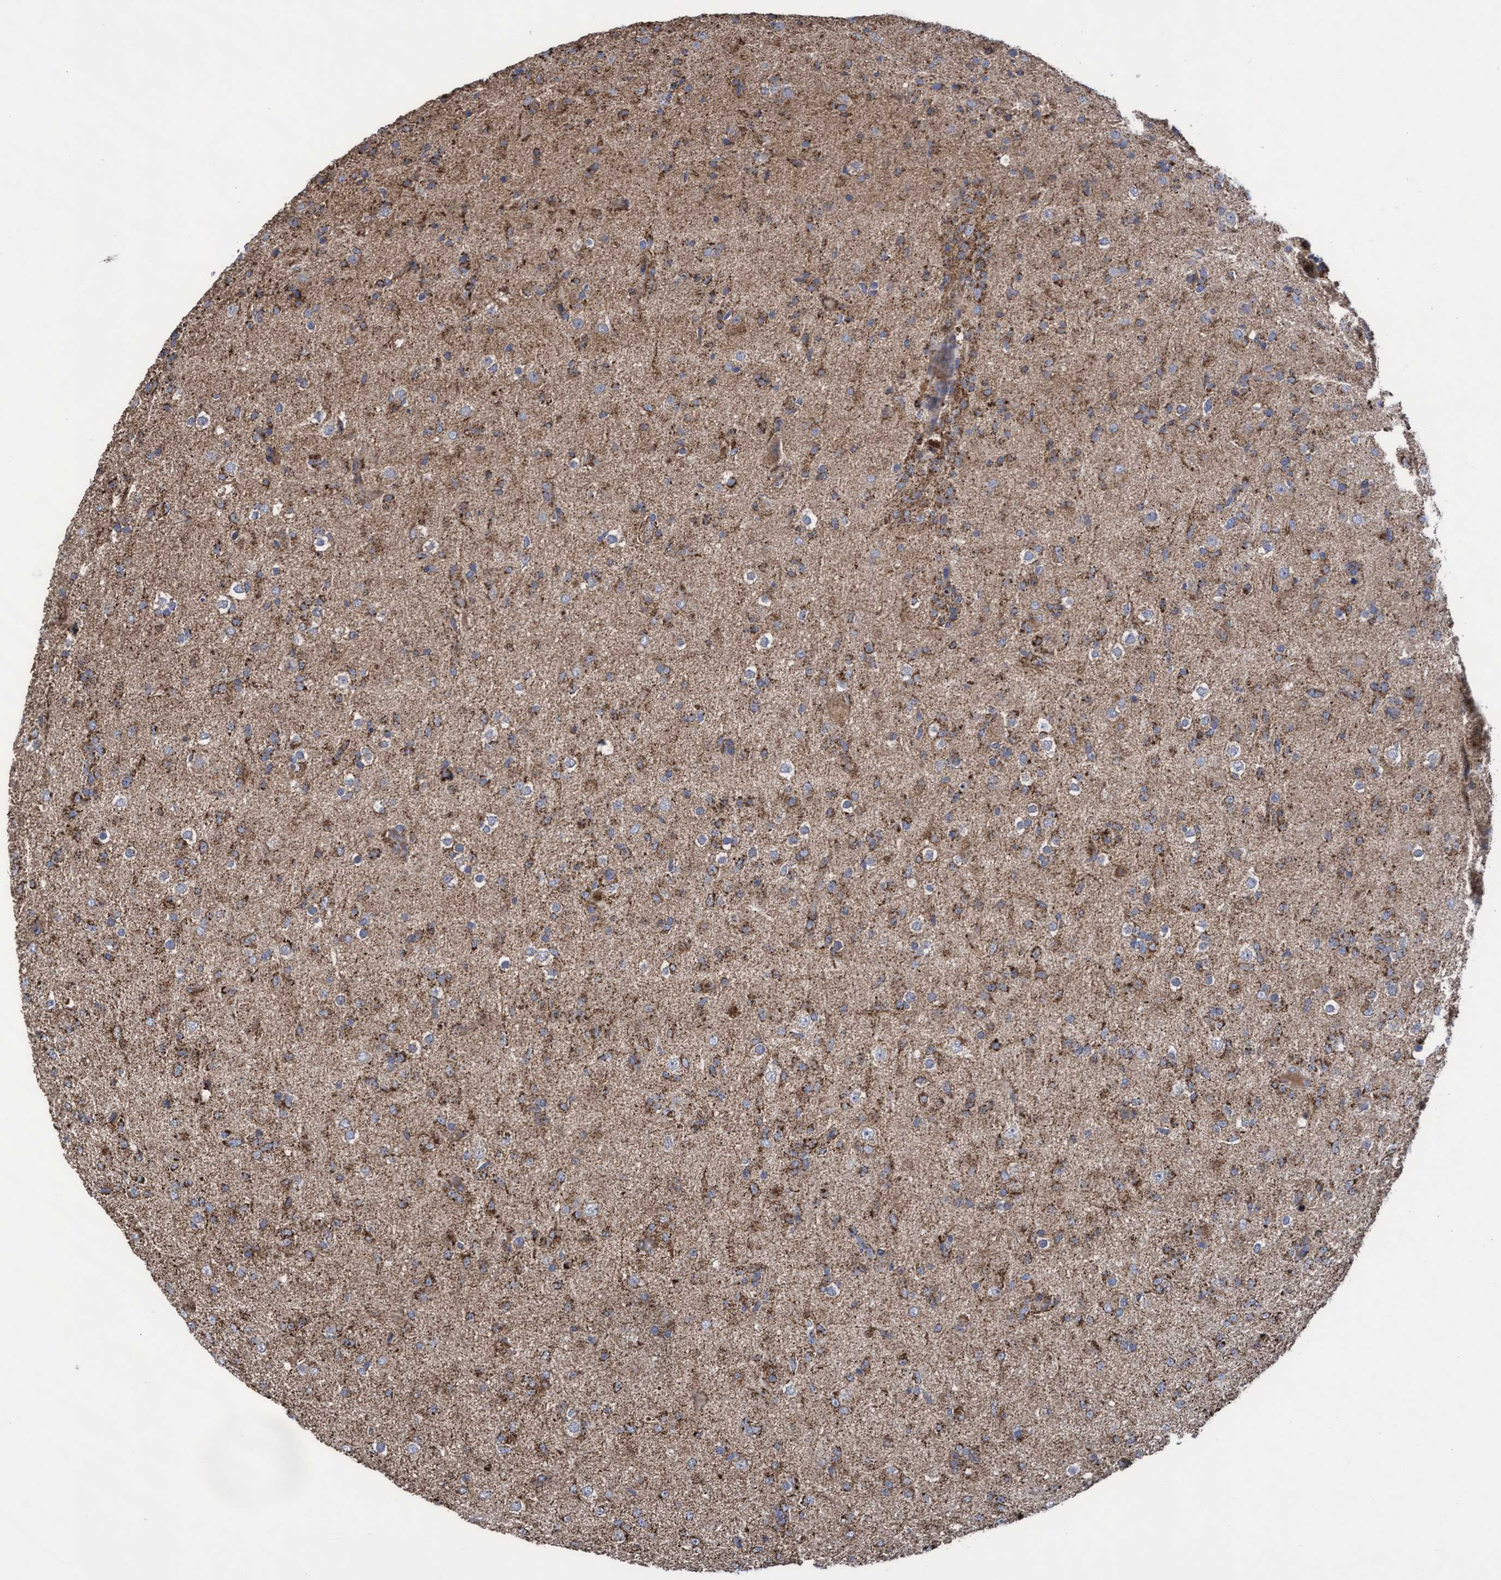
{"staining": {"intensity": "moderate", "quantity": ">75%", "location": "cytoplasmic/membranous"}, "tissue": "glioma", "cell_type": "Tumor cells", "image_type": "cancer", "snomed": [{"axis": "morphology", "description": "Glioma, malignant, Low grade"}, {"axis": "topography", "description": "Brain"}], "caption": "Immunohistochemistry (DAB (3,3'-diaminobenzidine)) staining of glioma exhibits moderate cytoplasmic/membranous protein positivity in approximately >75% of tumor cells.", "gene": "COBL", "patient": {"sex": "male", "age": 65}}